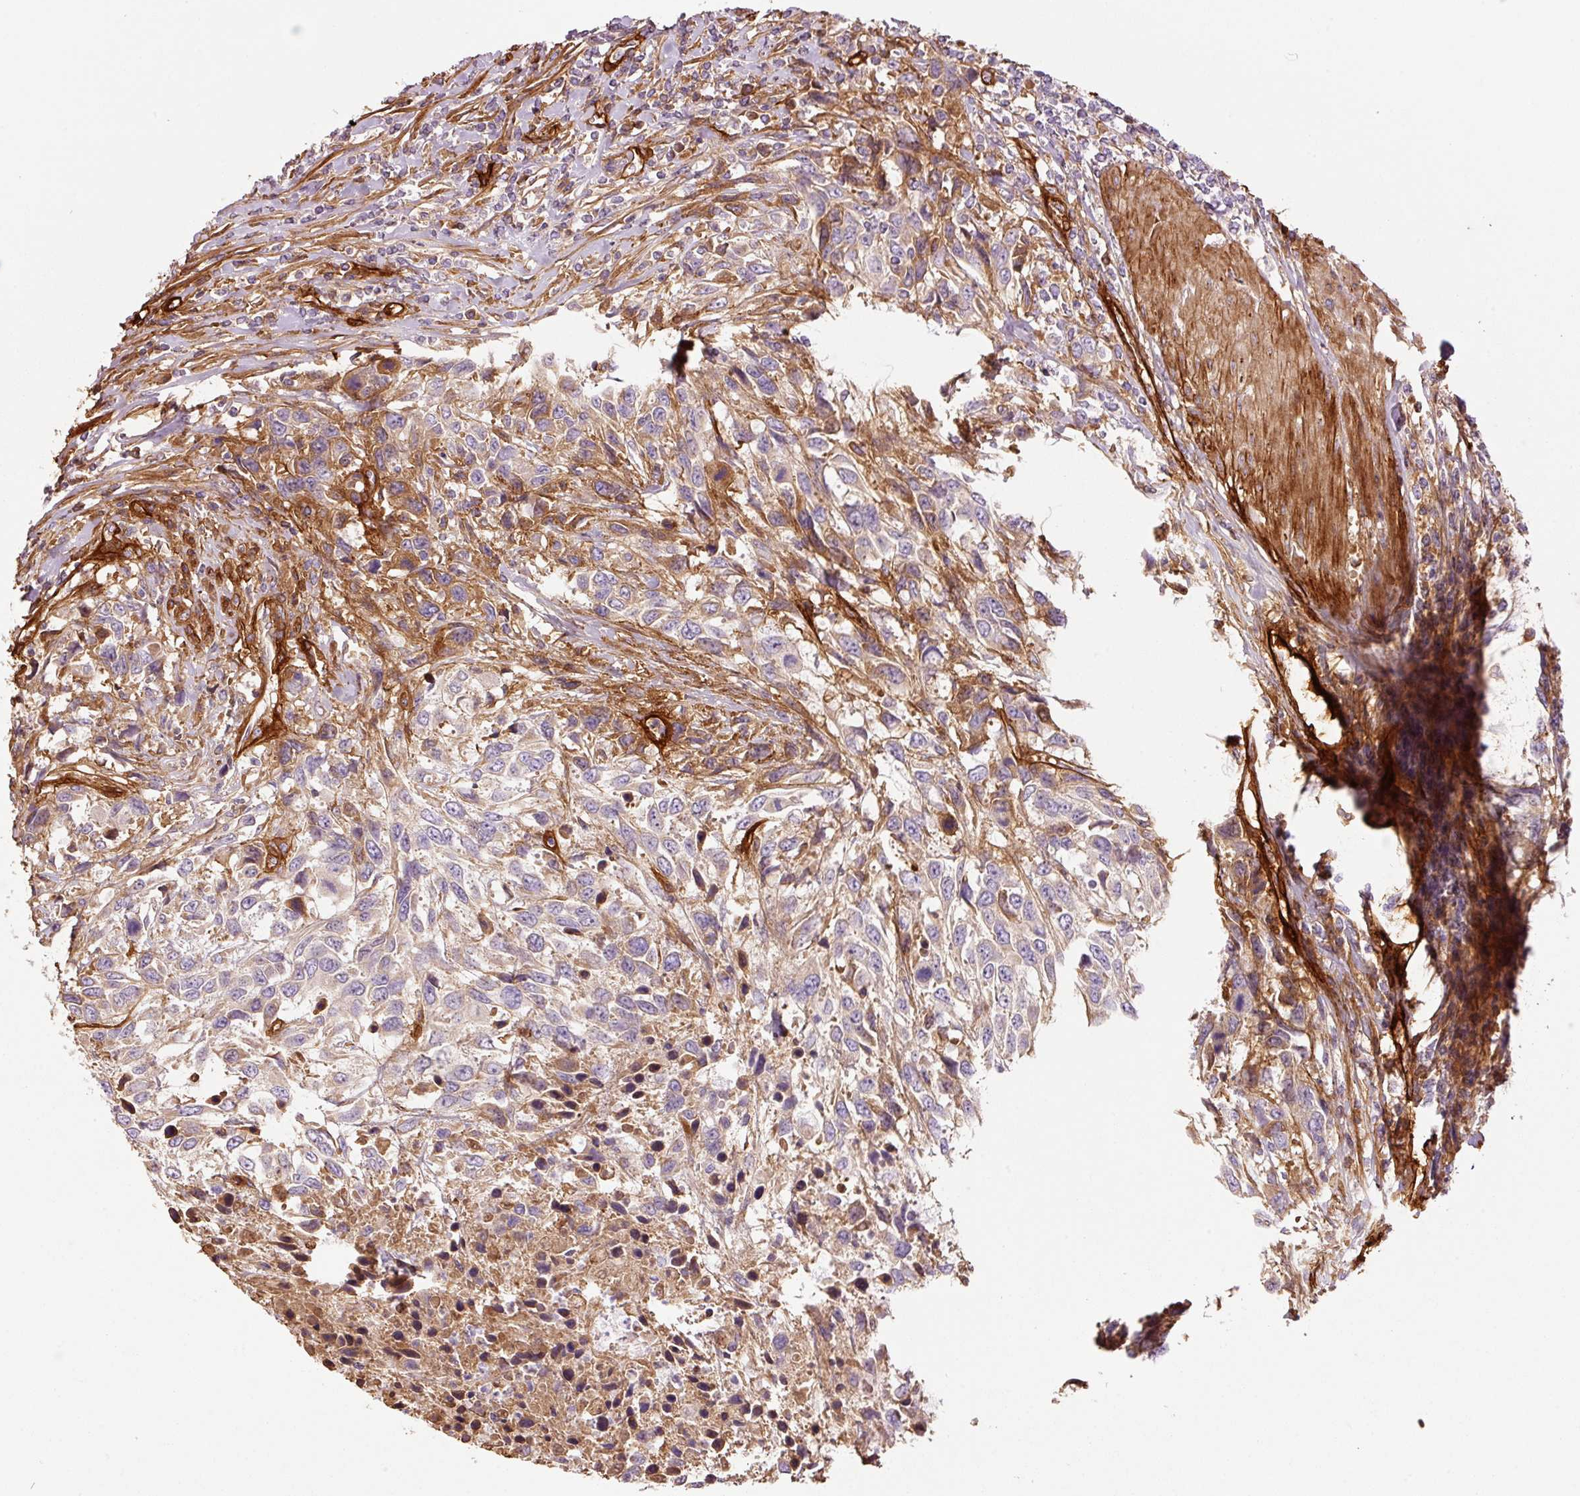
{"staining": {"intensity": "weak", "quantity": "25%-75%", "location": "cytoplasmic/membranous"}, "tissue": "urothelial cancer", "cell_type": "Tumor cells", "image_type": "cancer", "snomed": [{"axis": "morphology", "description": "Urothelial carcinoma, High grade"}, {"axis": "topography", "description": "Urinary bladder"}], "caption": "Immunohistochemistry micrograph of urothelial cancer stained for a protein (brown), which exhibits low levels of weak cytoplasmic/membranous staining in about 25%-75% of tumor cells.", "gene": "NID2", "patient": {"sex": "female", "age": 70}}